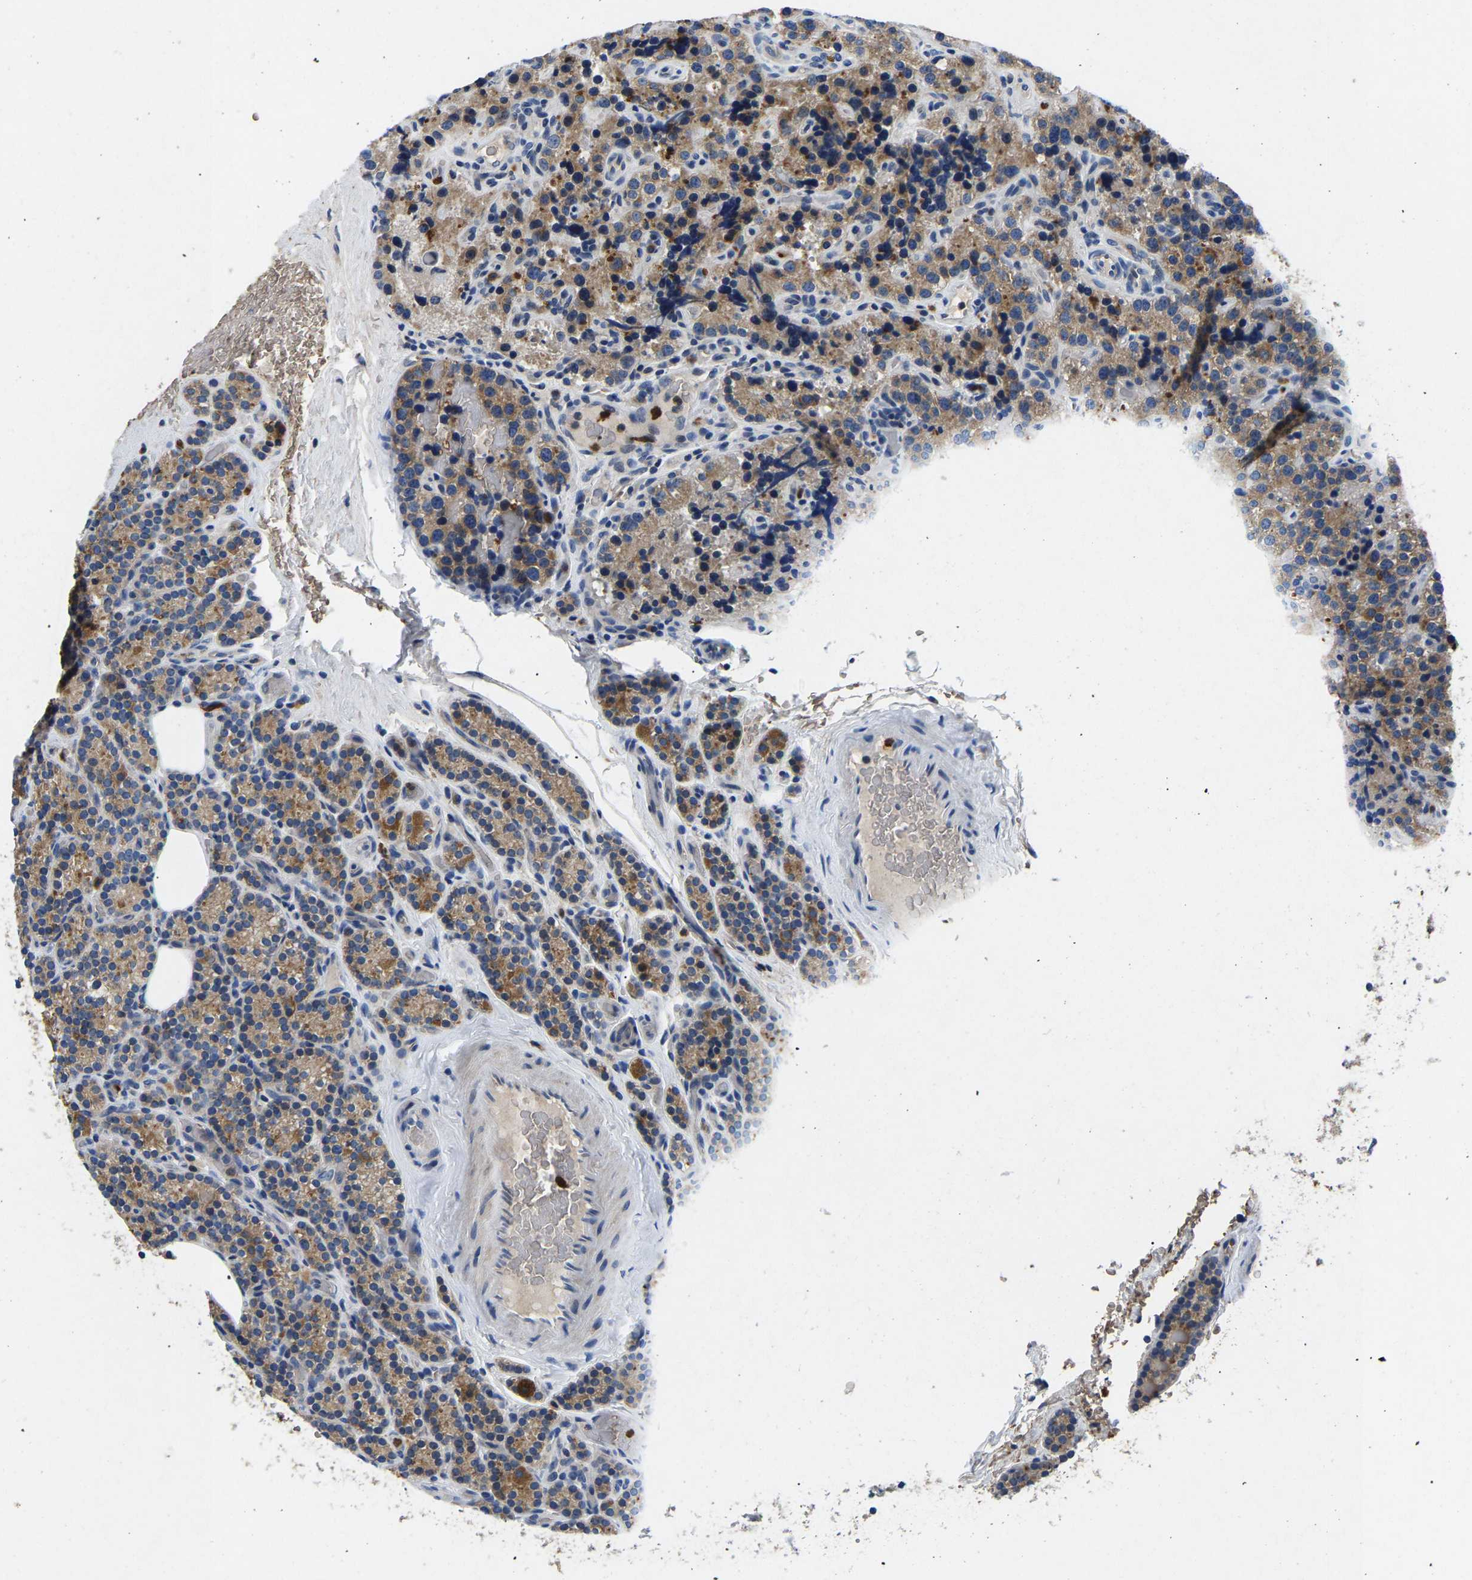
{"staining": {"intensity": "moderate", "quantity": ">75%", "location": "cytoplasmic/membranous"}, "tissue": "parathyroid gland", "cell_type": "Glandular cells", "image_type": "normal", "snomed": [{"axis": "morphology", "description": "Normal tissue, NOS"}, {"axis": "morphology", "description": "Adenoma, NOS"}, {"axis": "topography", "description": "Parathyroid gland"}], "caption": "Glandular cells show medium levels of moderate cytoplasmic/membranous positivity in about >75% of cells in benign human parathyroid gland. Nuclei are stained in blue.", "gene": "TOR1B", "patient": {"sex": "female", "age": 51}}